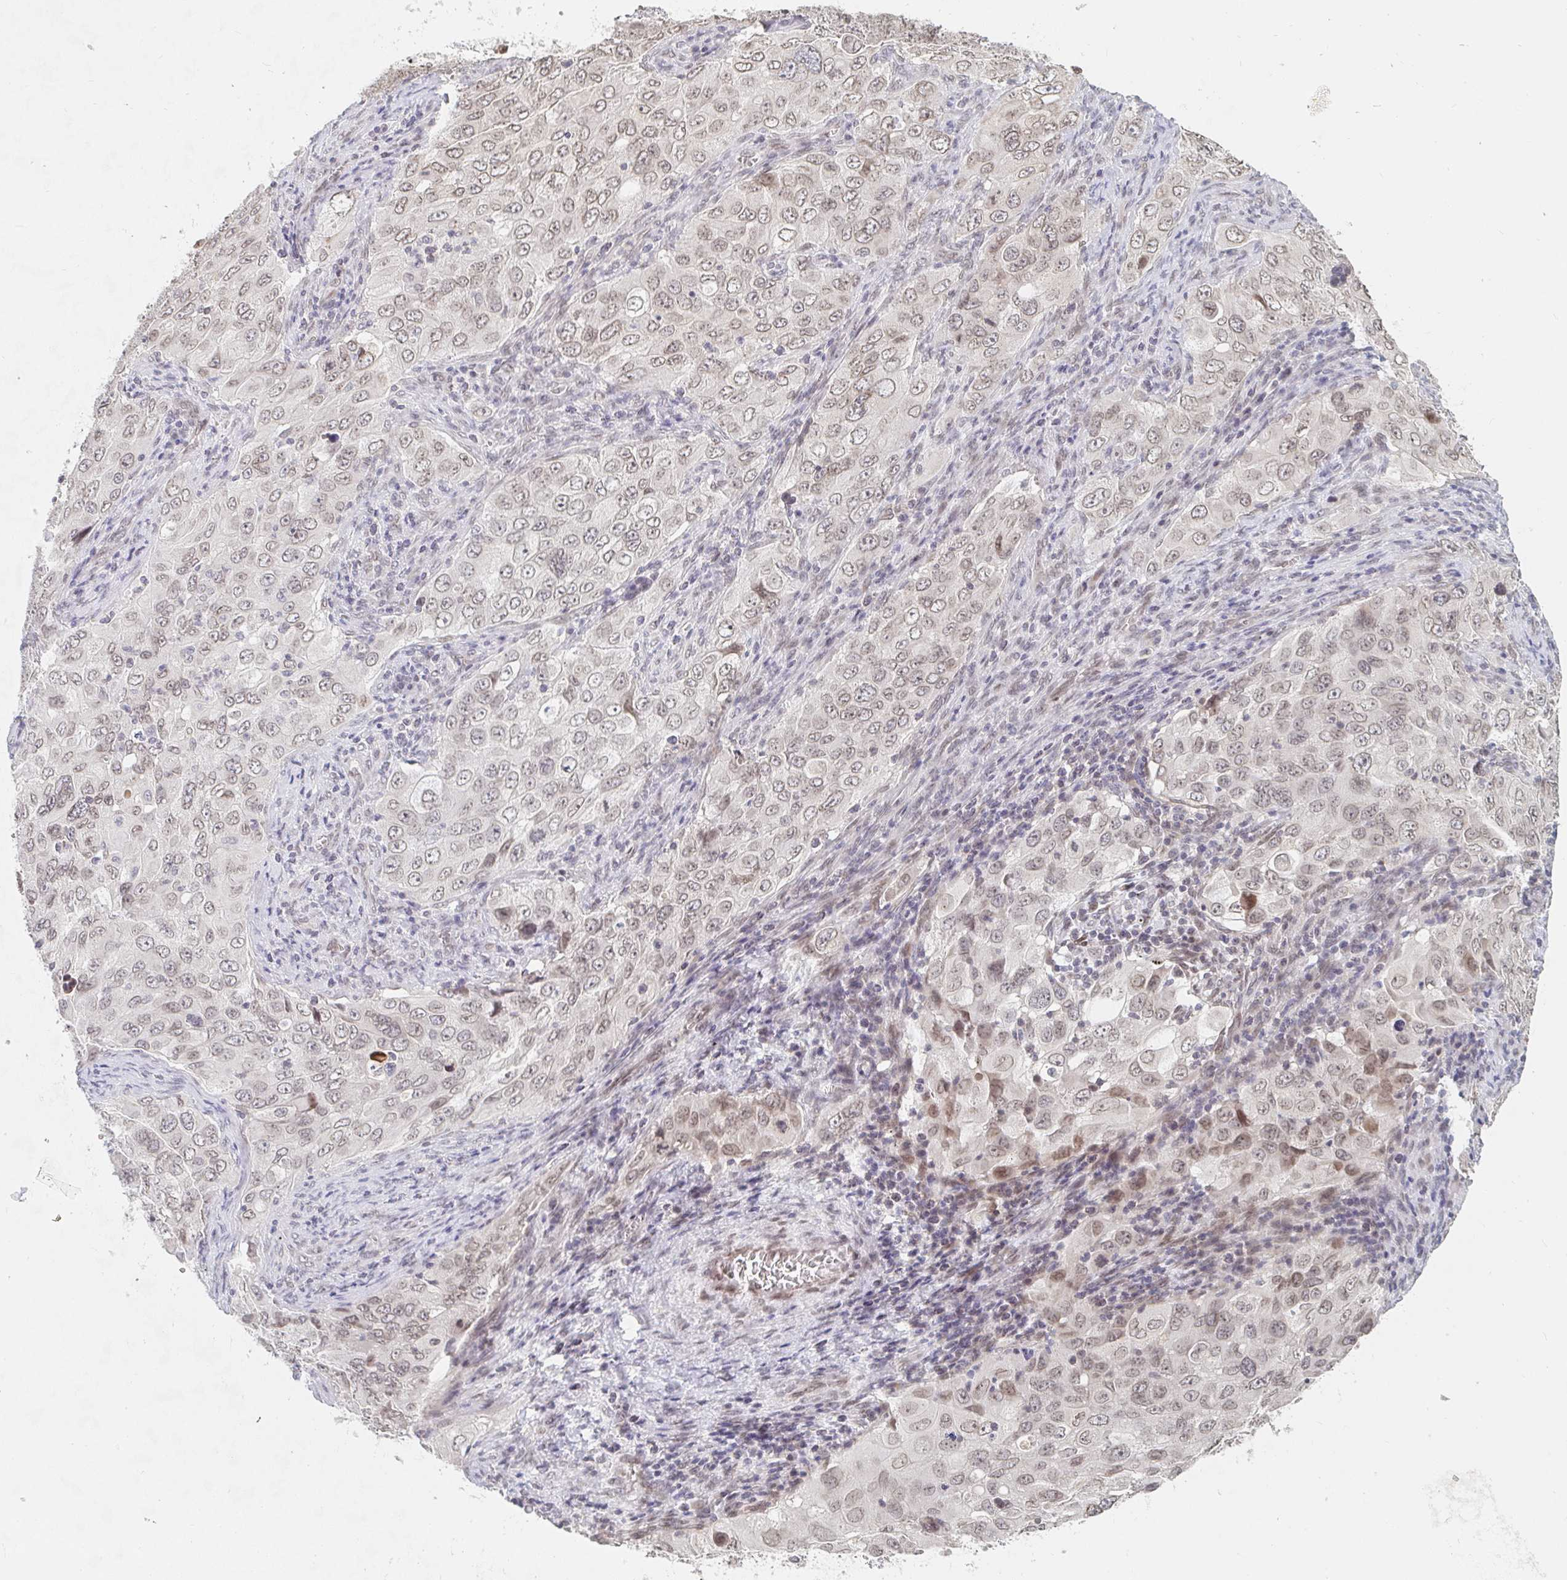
{"staining": {"intensity": "moderate", "quantity": "<25%", "location": "nuclear"}, "tissue": "lung cancer", "cell_type": "Tumor cells", "image_type": "cancer", "snomed": [{"axis": "morphology", "description": "Adenocarcinoma, NOS"}, {"axis": "morphology", "description": "Adenocarcinoma, metastatic, NOS"}, {"axis": "topography", "description": "Lymph node"}, {"axis": "topography", "description": "Lung"}], "caption": "A micrograph showing moderate nuclear positivity in about <25% of tumor cells in lung adenocarcinoma, as visualized by brown immunohistochemical staining.", "gene": "CHD2", "patient": {"sex": "female", "age": 42}}